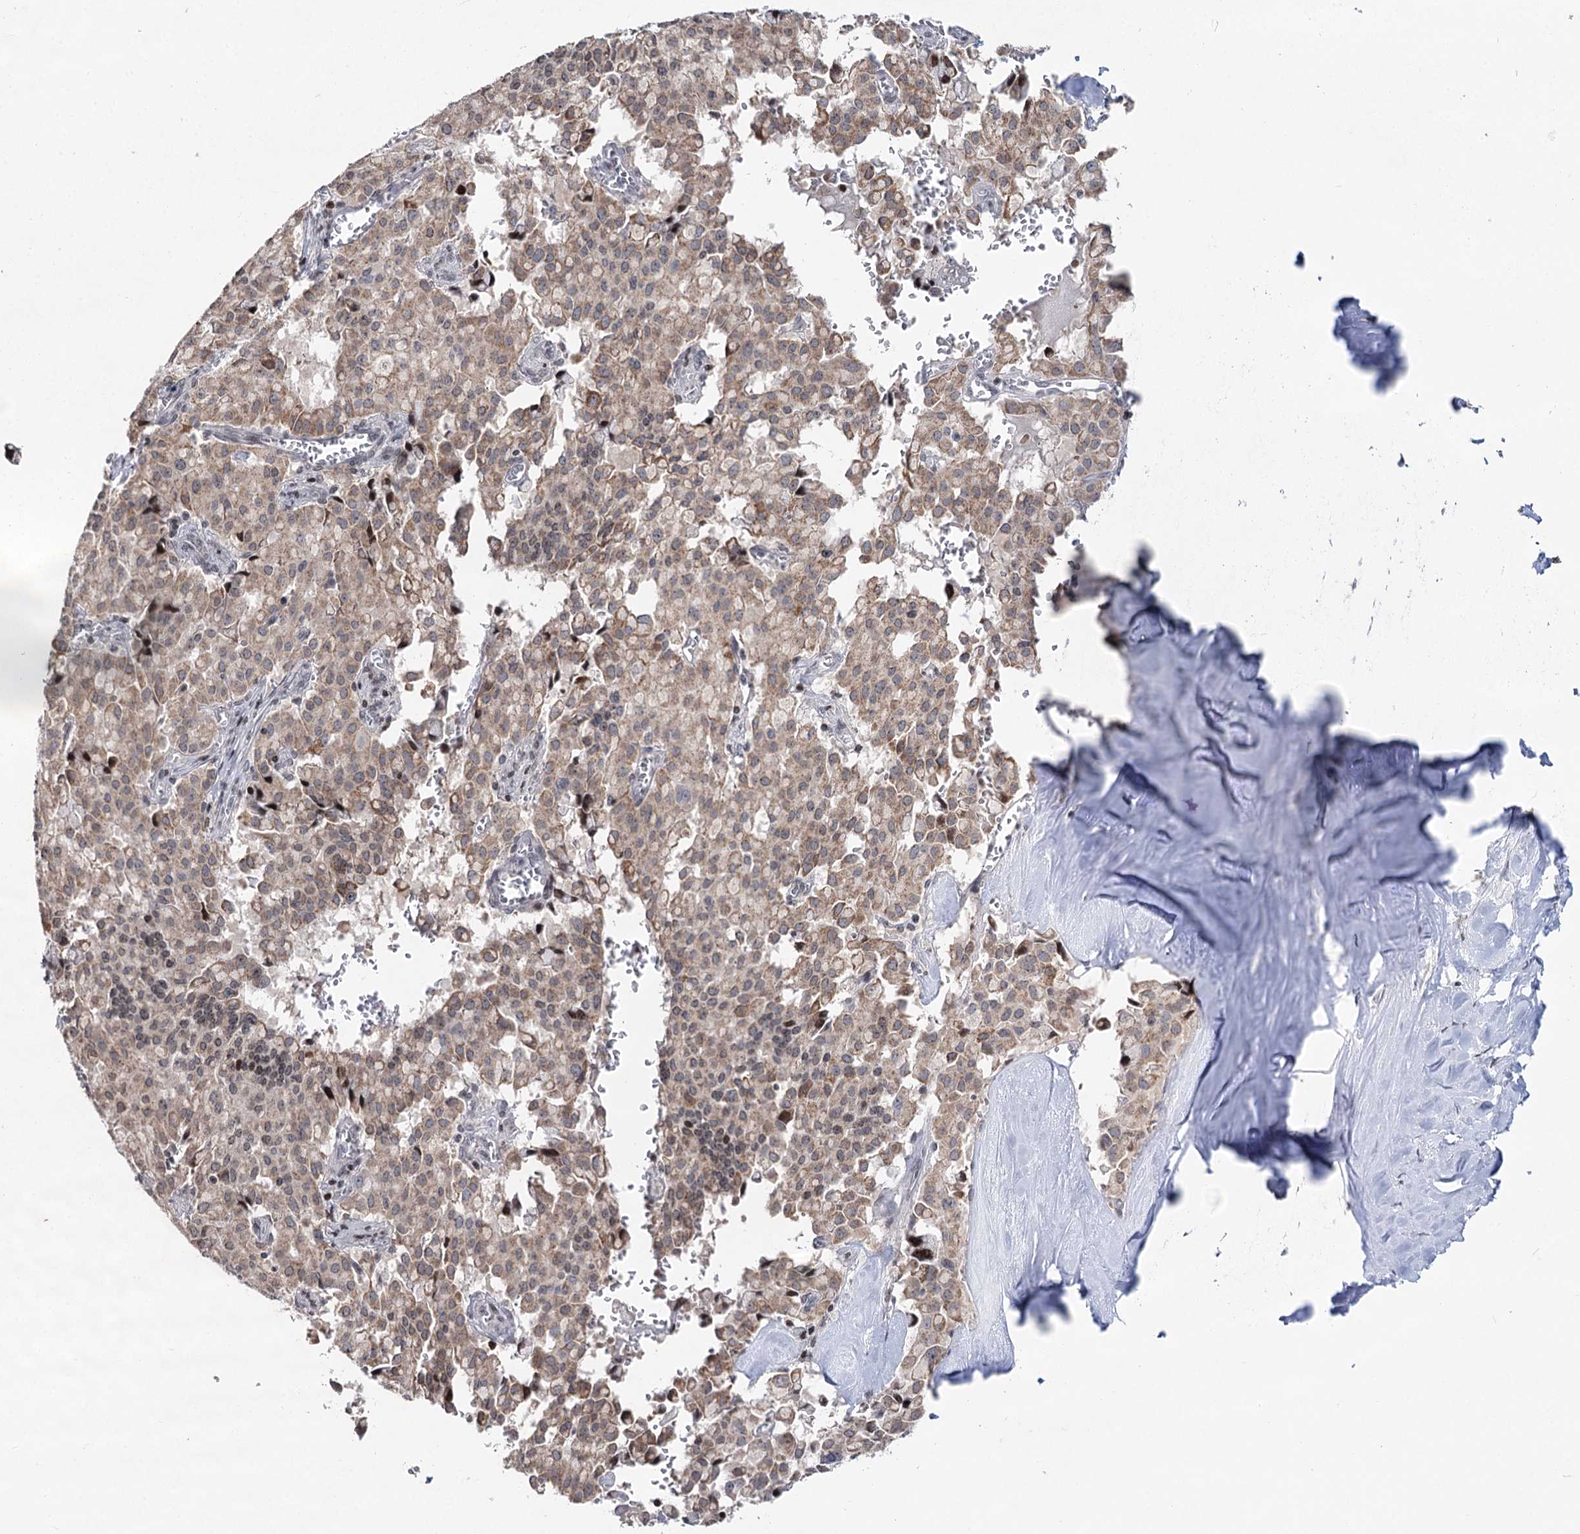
{"staining": {"intensity": "weak", "quantity": ">75%", "location": "cytoplasmic/membranous,nuclear"}, "tissue": "pancreatic cancer", "cell_type": "Tumor cells", "image_type": "cancer", "snomed": [{"axis": "morphology", "description": "Adenocarcinoma, NOS"}, {"axis": "topography", "description": "Pancreas"}], "caption": "A brown stain labels weak cytoplasmic/membranous and nuclear staining of a protein in human pancreatic cancer tumor cells.", "gene": "PTGR1", "patient": {"sex": "male", "age": 65}}